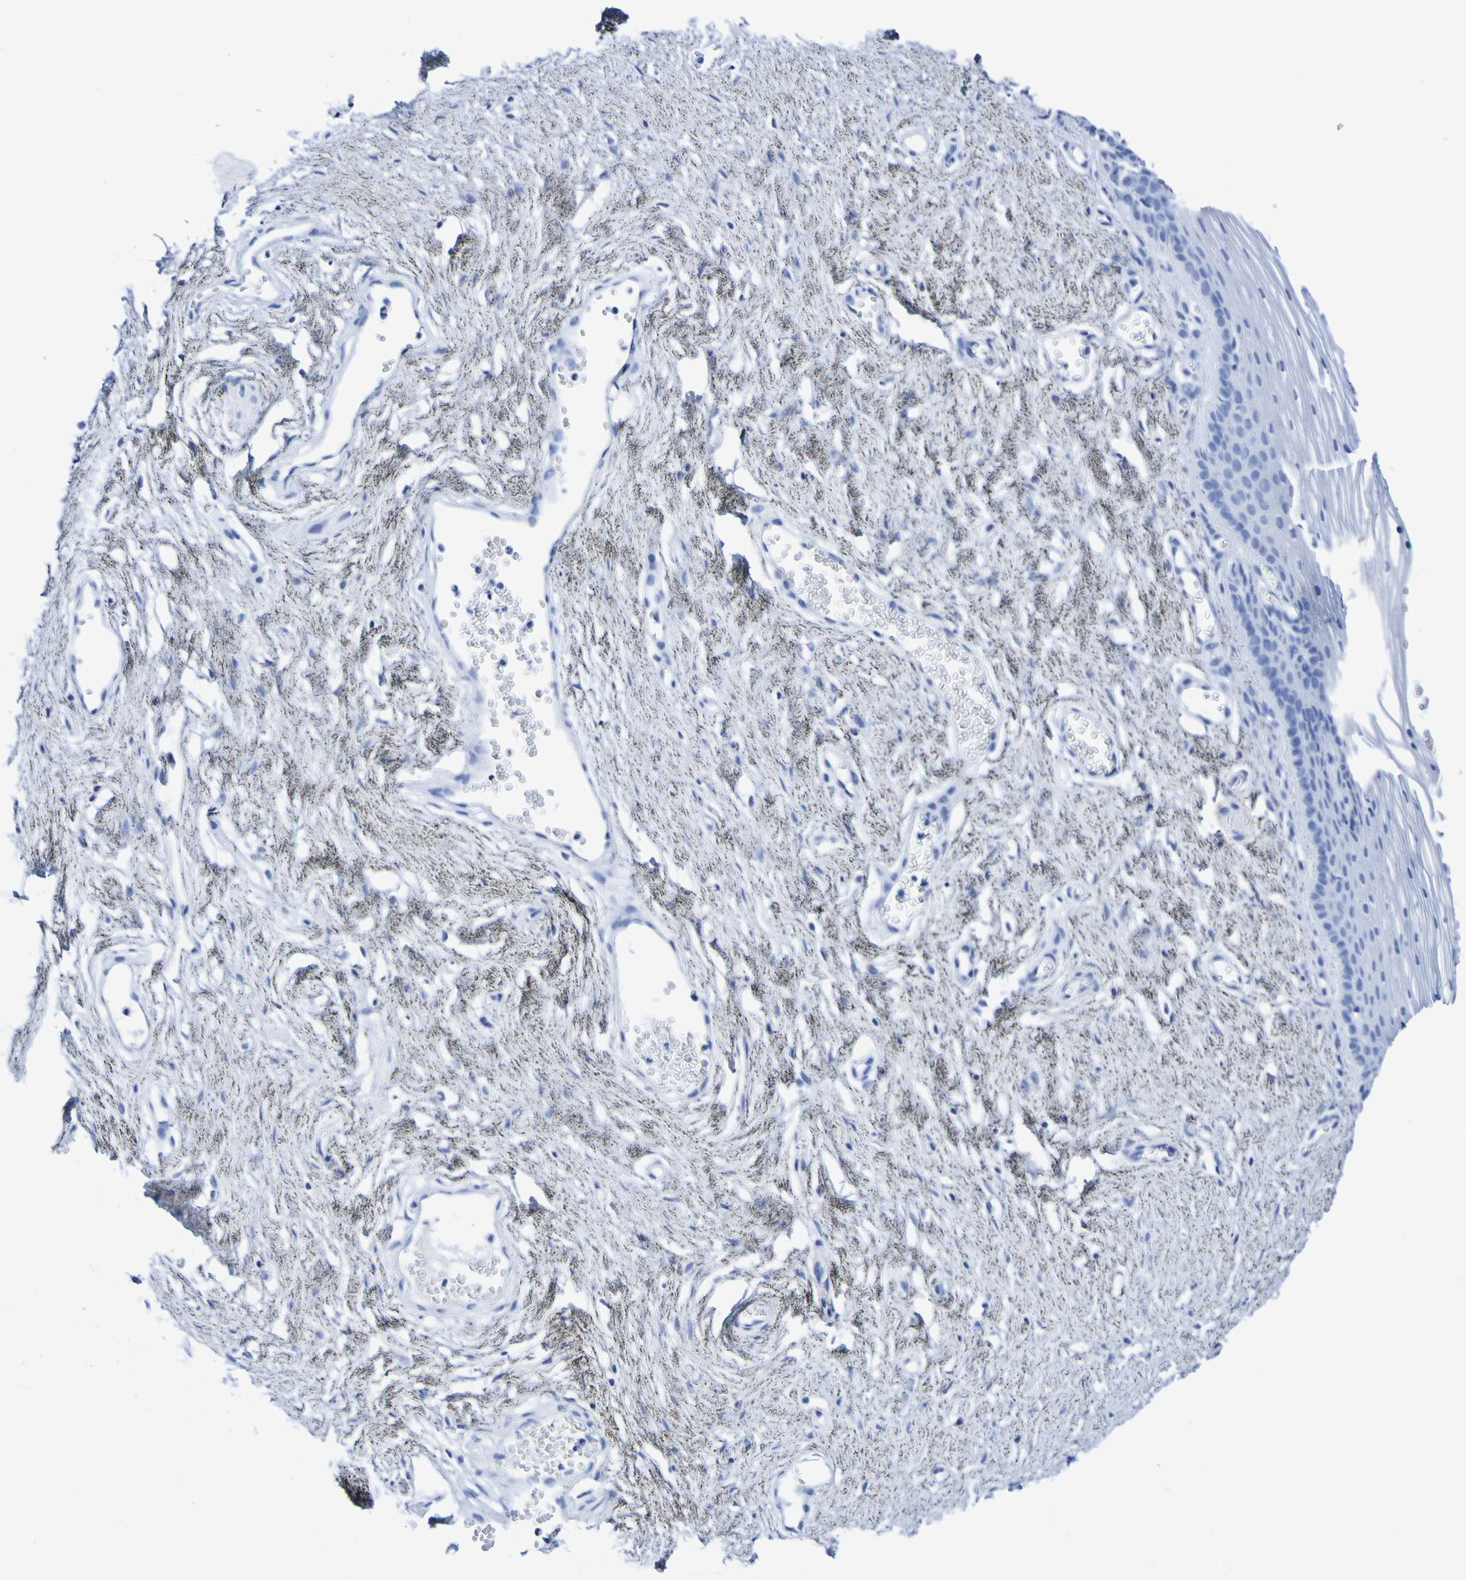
{"staining": {"intensity": "negative", "quantity": "none", "location": "none"}, "tissue": "vagina", "cell_type": "Squamous epithelial cells", "image_type": "normal", "snomed": [{"axis": "morphology", "description": "Normal tissue, NOS"}, {"axis": "topography", "description": "Vagina"}], "caption": "Immunohistochemical staining of benign human vagina displays no significant staining in squamous epithelial cells.", "gene": "DPEP1", "patient": {"sex": "female", "age": 32}}